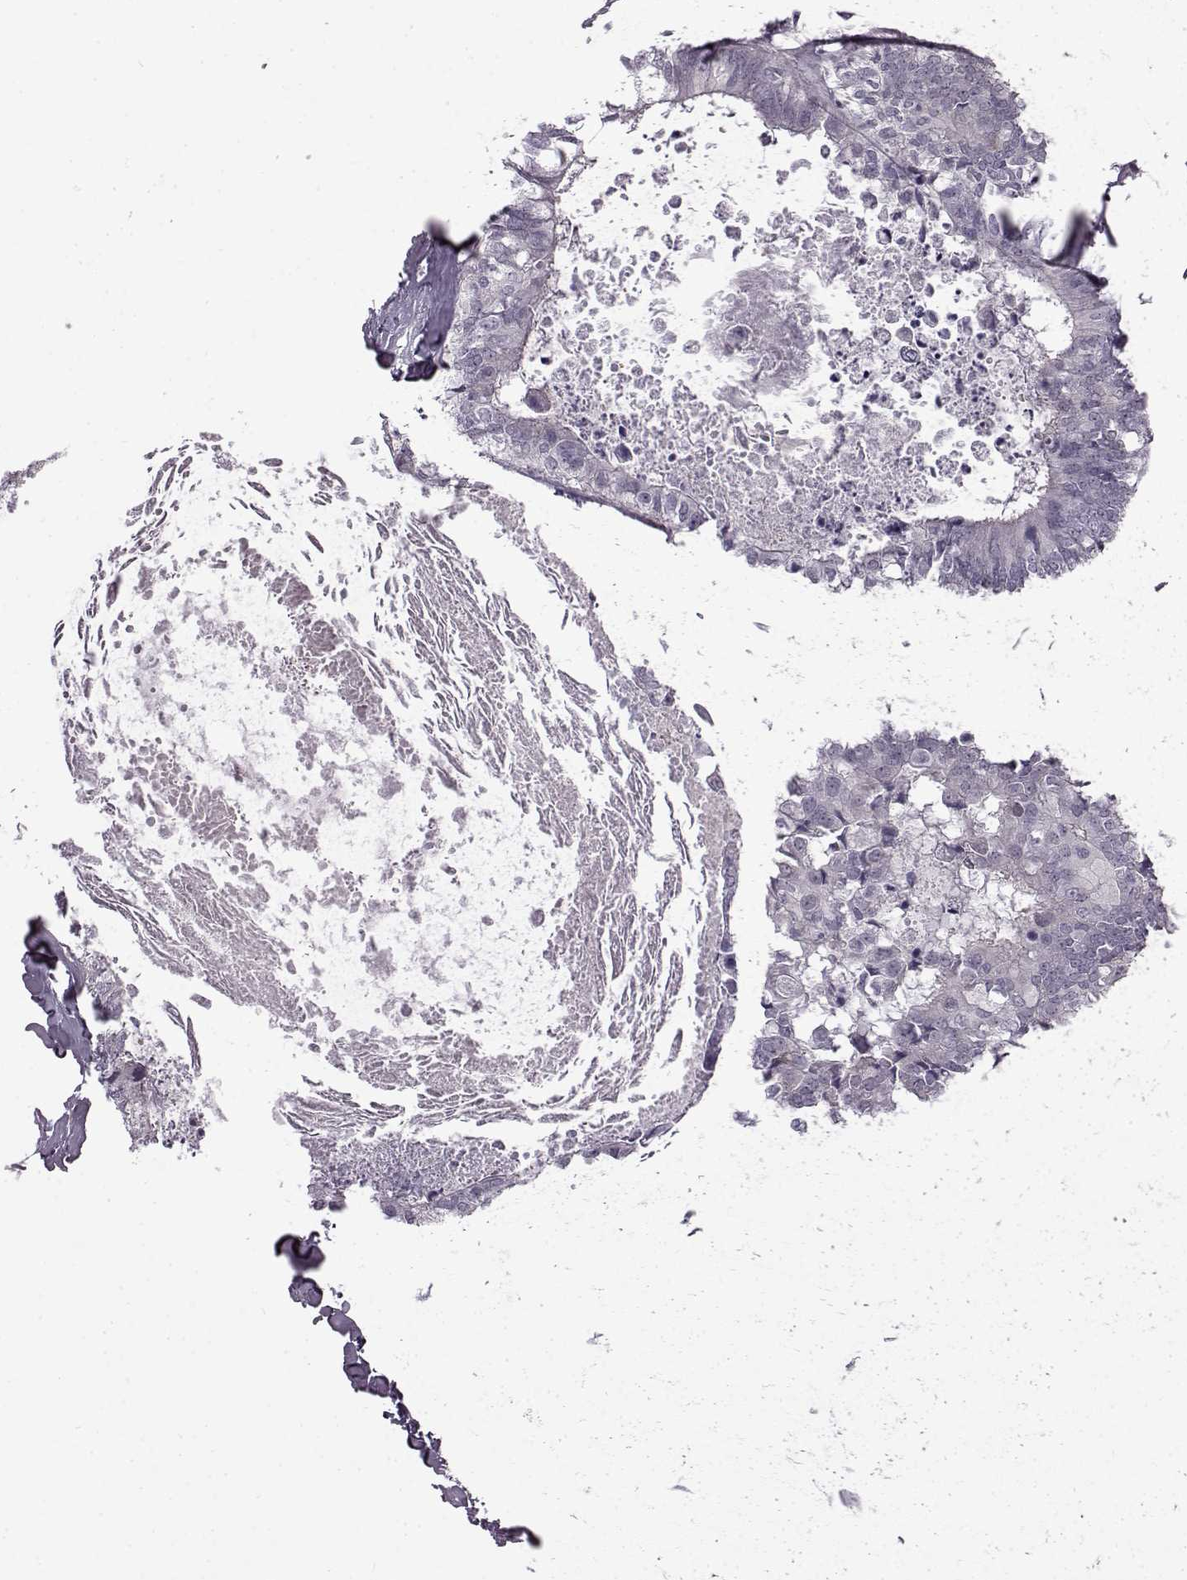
{"staining": {"intensity": "negative", "quantity": "none", "location": "none"}, "tissue": "colorectal cancer", "cell_type": "Tumor cells", "image_type": "cancer", "snomed": [{"axis": "morphology", "description": "Adenocarcinoma, NOS"}, {"axis": "topography", "description": "Colon"}, {"axis": "topography", "description": "Rectum"}], "caption": "Immunohistochemistry (IHC) of adenocarcinoma (colorectal) reveals no positivity in tumor cells. (DAB (3,3'-diaminobenzidine) immunohistochemistry, high magnification).", "gene": "SYNPO2", "patient": {"sex": "male", "age": 57}}